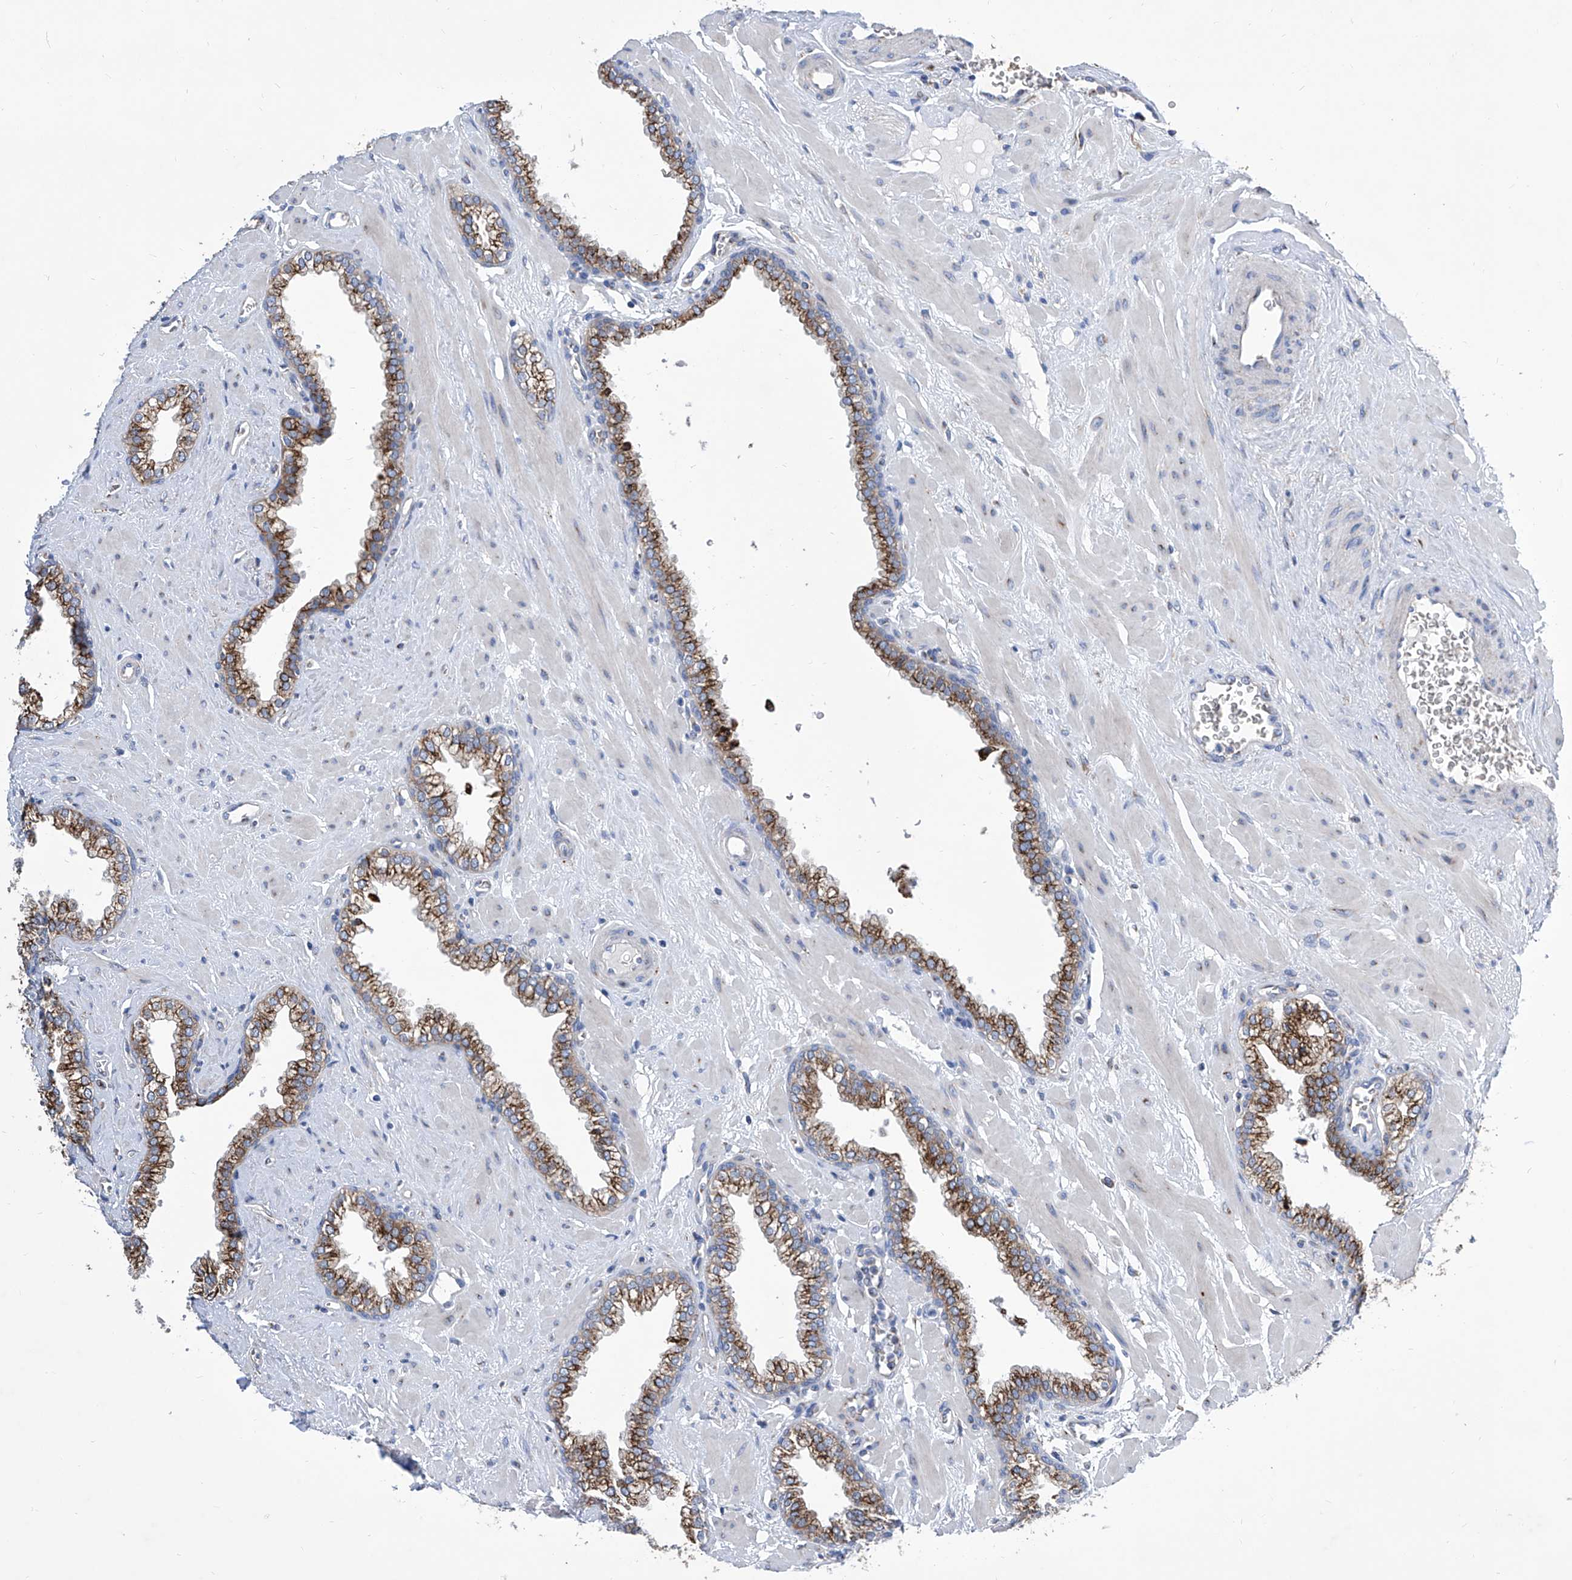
{"staining": {"intensity": "strong", "quantity": ">75%", "location": "cytoplasmic/membranous"}, "tissue": "prostate", "cell_type": "Glandular cells", "image_type": "normal", "snomed": [{"axis": "morphology", "description": "Normal tissue, NOS"}, {"axis": "morphology", "description": "Urothelial carcinoma, Low grade"}, {"axis": "topography", "description": "Urinary bladder"}, {"axis": "topography", "description": "Prostate"}], "caption": "Protein expression analysis of unremarkable prostate shows strong cytoplasmic/membranous expression in approximately >75% of glandular cells.", "gene": "TJAP1", "patient": {"sex": "male", "age": 60}}